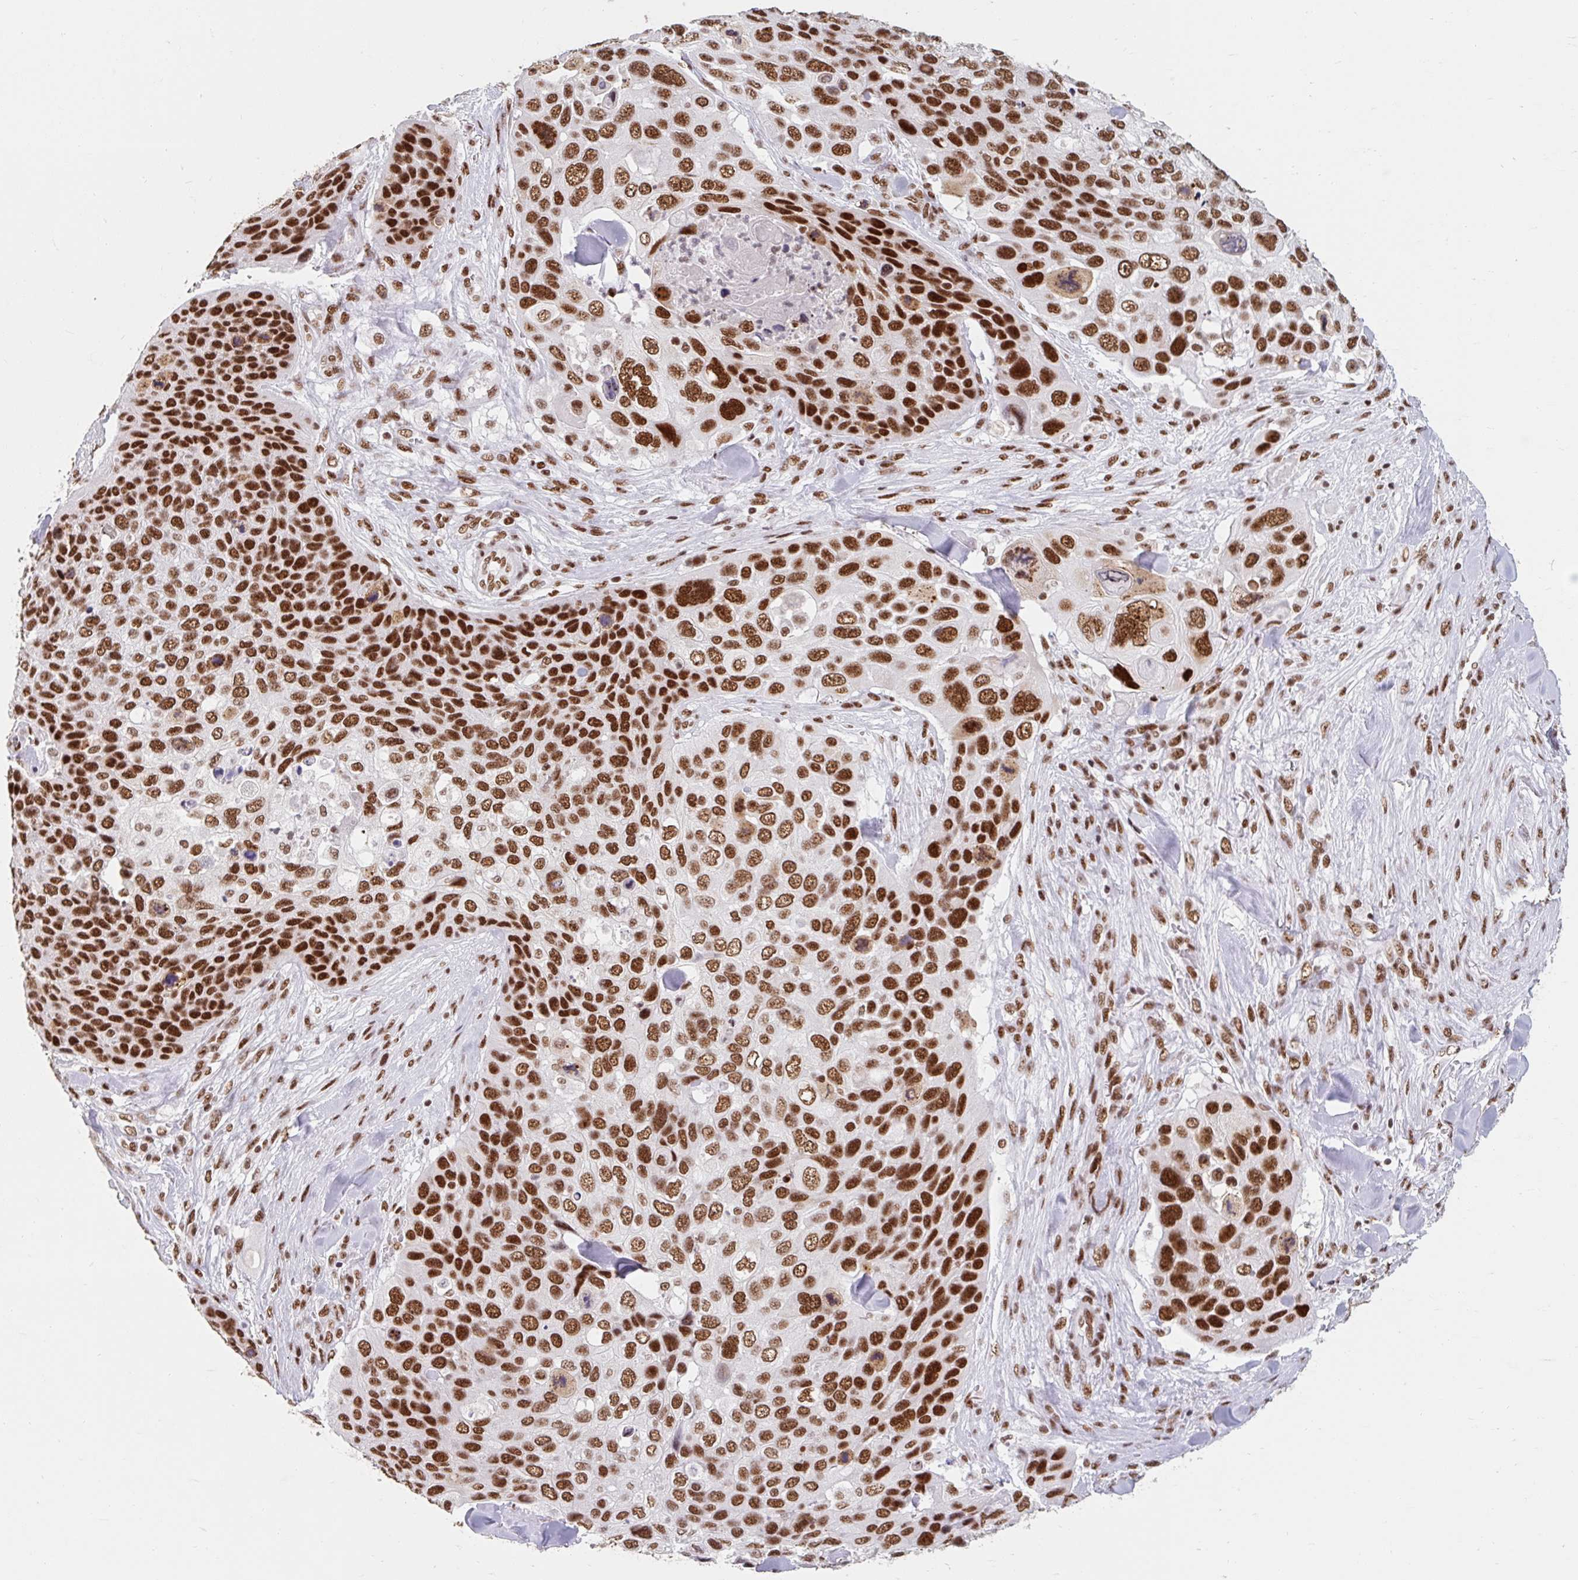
{"staining": {"intensity": "strong", "quantity": ">75%", "location": "nuclear"}, "tissue": "skin cancer", "cell_type": "Tumor cells", "image_type": "cancer", "snomed": [{"axis": "morphology", "description": "Basal cell carcinoma"}, {"axis": "topography", "description": "Skin"}], "caption": "Immunohistochemistry histopathology image of neoplastic tissue: basal cell carcinoma (skin) stained using immunohistochemistry reveals high levels of strong protein expression localized specifically in the nuclear of tumor cells, appearing as a nuclear brown color.", "gene": "SRSF10", "patient": {"sex": "female", "age": 74}}